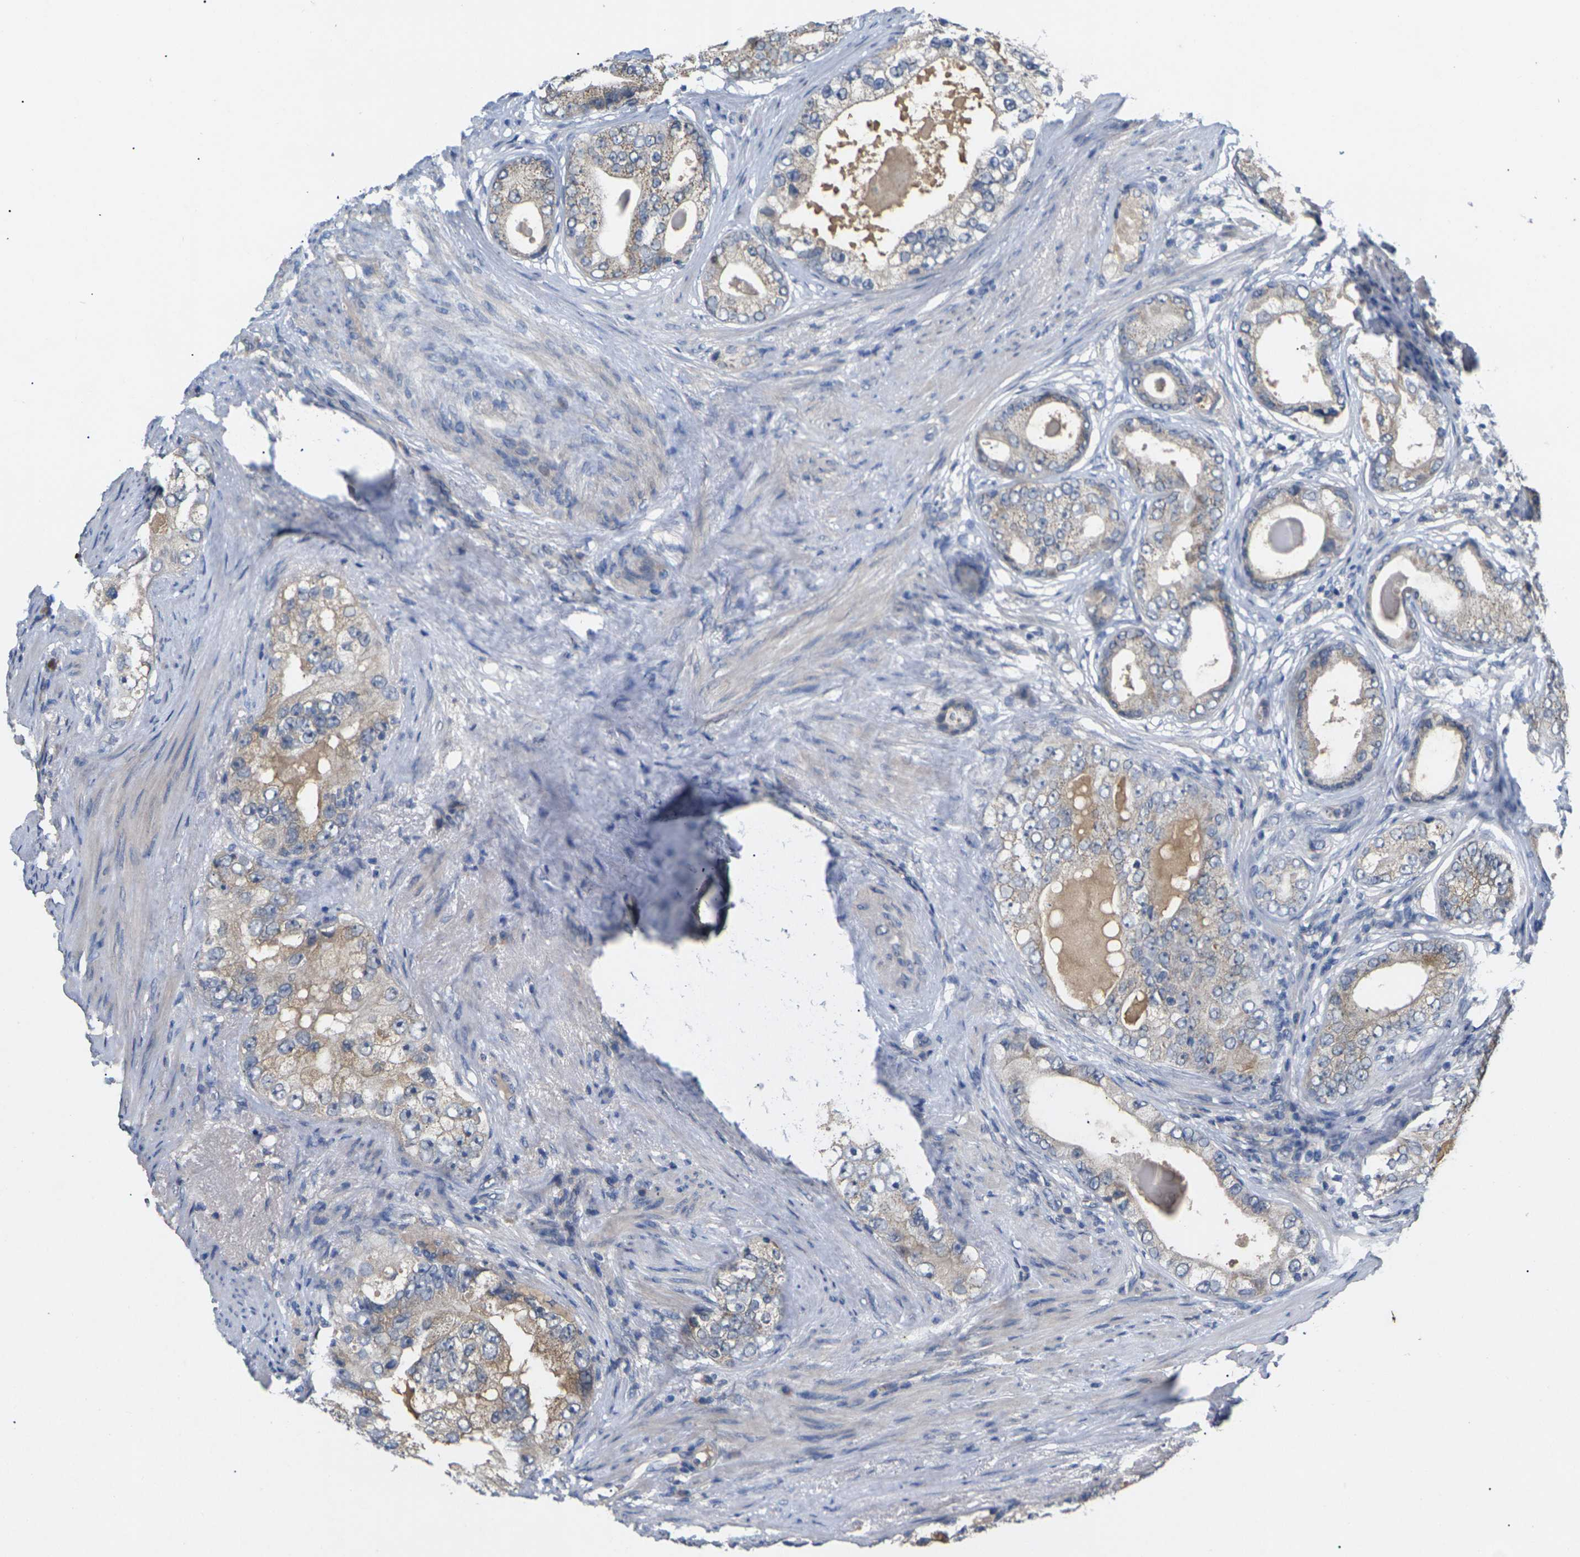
{"staining": {"intensity": "moderate", "quantity": "<25%", "location": "cytoplasmic/membranous"}, "tissue": "prostate cancer", "cell_type": "Tumor cells", "image_type": "cancer", "snomed": [{"axis": "morphology", "description": "Adenocarcinoma, High grade"}, {"axis": "topography", "description": "Prostate"}], "caption": "Protein staining of prostate cancer (high-grade adenocarcinoma) tissue reveals moderate cytoplasmic/membranous expression in approximately <25% of tumor cells. (brown staining indicates protein expression, while blue staining denotes nuclei).", "gene": "SLC2A2", "patient": {"sex": "male", "age": 66}}